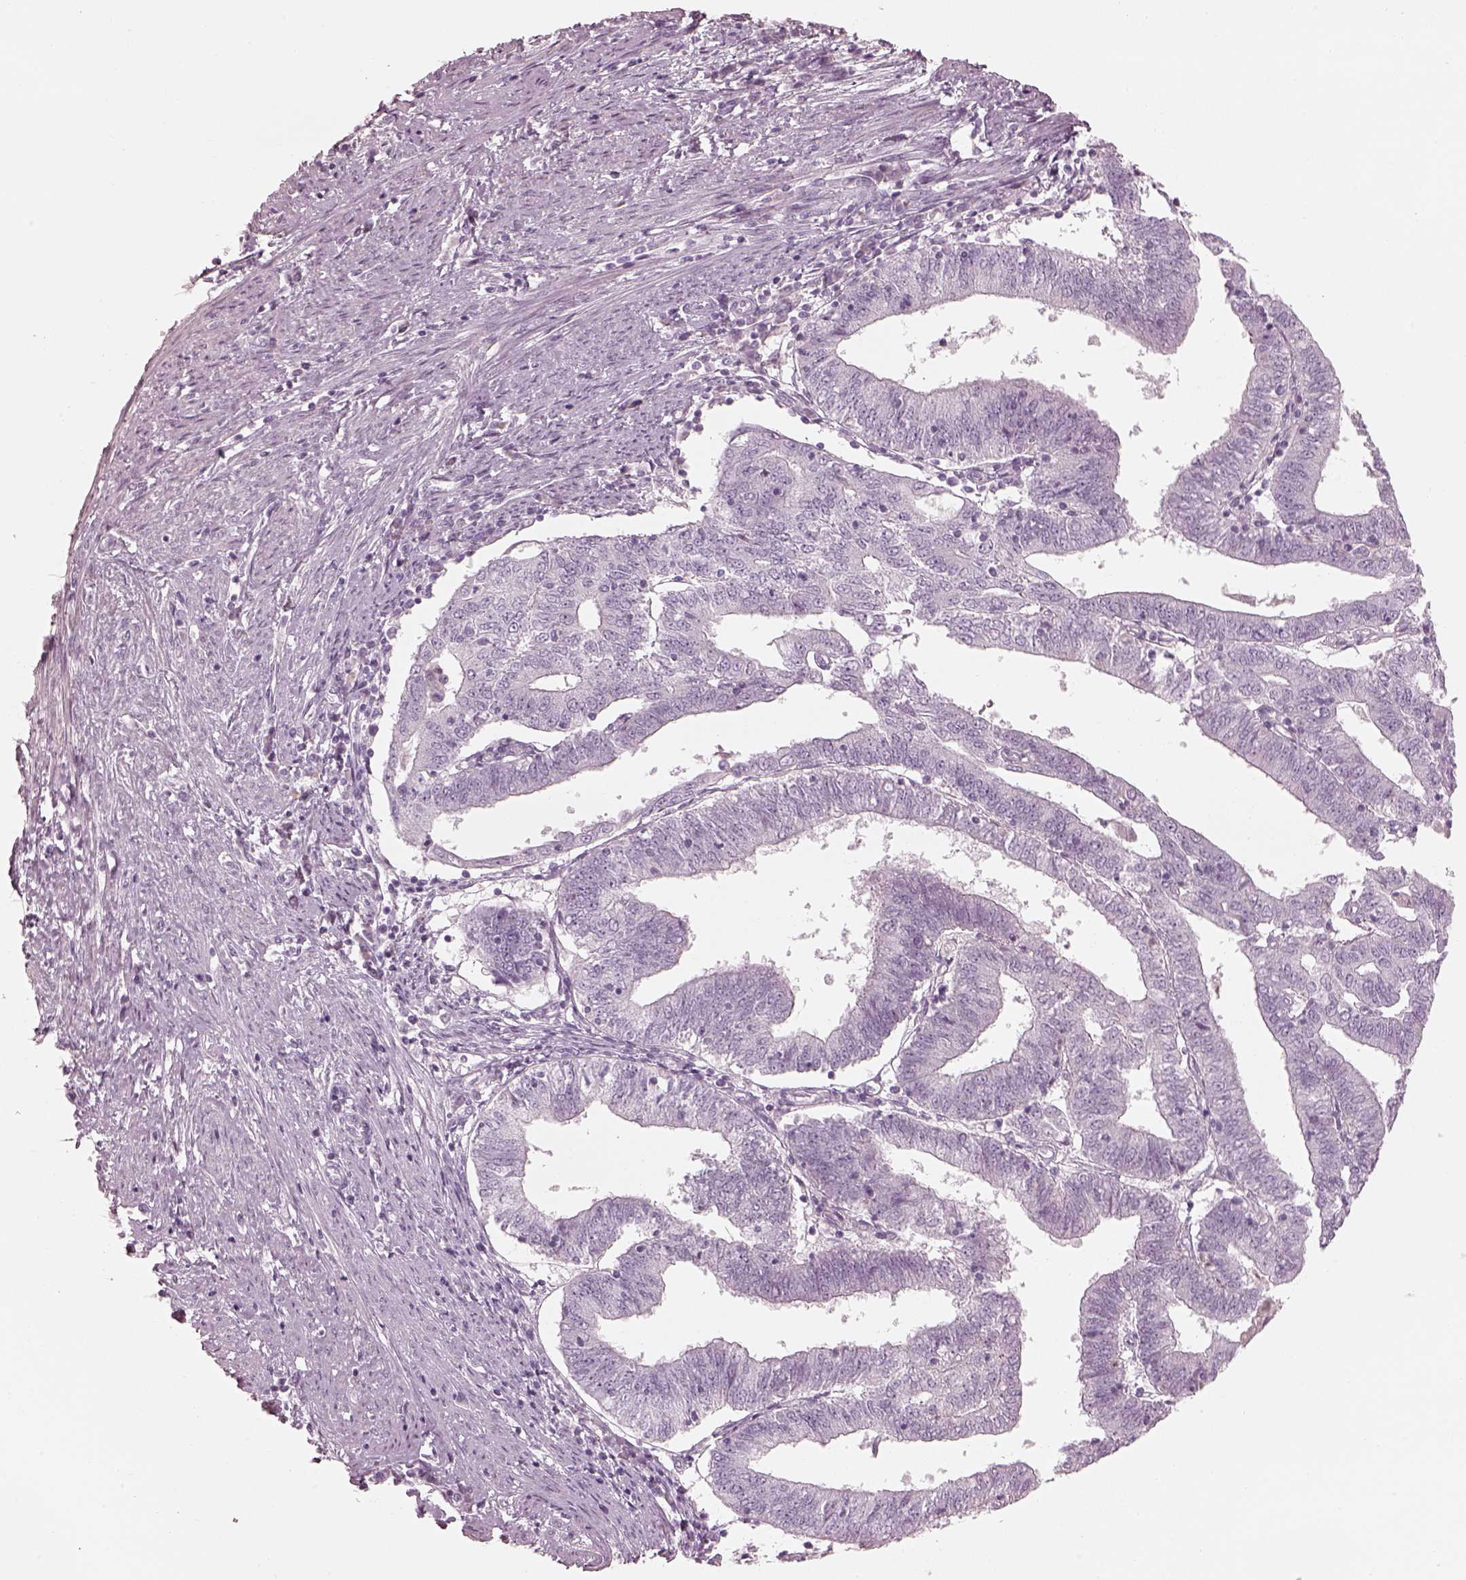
{"staining": {"intensity": "negative", "quantity": "none", "location": "none"}, "tissue": "endometrial cancer", "cell_type": "Tumor cells", "image_type": "cancer", "snomed": [{"axis": "morphology", "description": "Adenocarcinoma, NOS"}, {"axis": "topography", "description": "Endometrium"}], "caption": "This is a photomicrograph of immunohistochemistry staining of endometrial cancer (adenocarcinoma), which shows no staining in tumor cells. The staining was performed using DAB (3,3'-diaminobenzidine) to visualize the protein expression in brown, while the nuclei were stained in blue with hematoxylin (Magnification: 20x).", "gene": "RSPH9", "patient": {"sex": "female", "age": 82}}